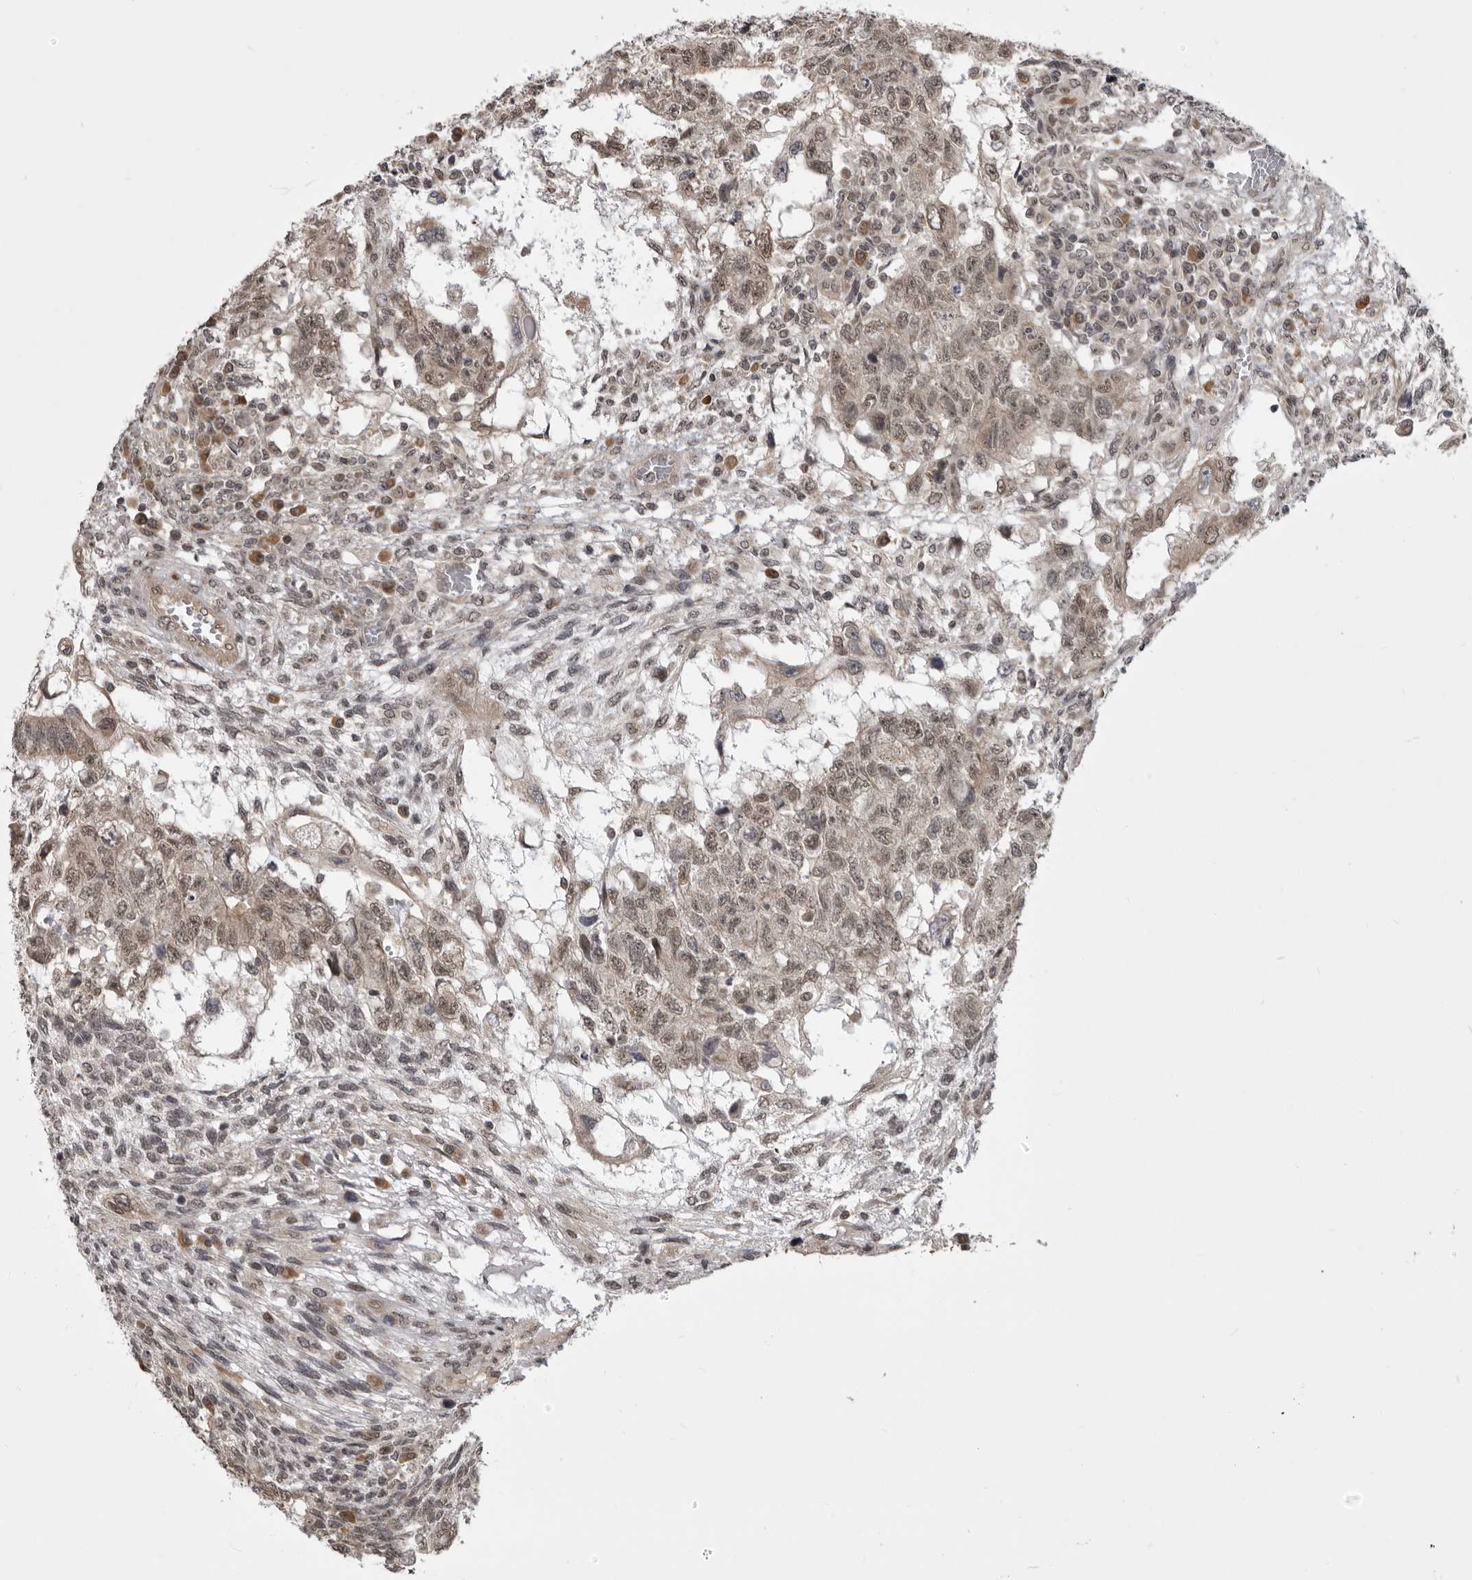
{"staining": {"intensity": "weak", "quantity": ">75%", "location": "cytoplasmic/membranous,nuclear"}, "tissue": "testis cancer", "cell_type": "Tumor cells", "image_type": "cancer", "snomed": [{"axis": "morphology", "description": "Normal tissue, NOS"}, {"axis": "morphology", "description": "Carcinoma, Embryonal, NOS"}, {"axis": "topography", "description": "Testis"}], "caption": "The image shows immunohistochemical staining of testis cancer (embryonal carcinoma). There is weak cytoplasmic/membranous and nuclear staining is seen in about >75% of tumor cells.", "gene": "C1orf109", "patient": {"sex": "male", "age": 36}}